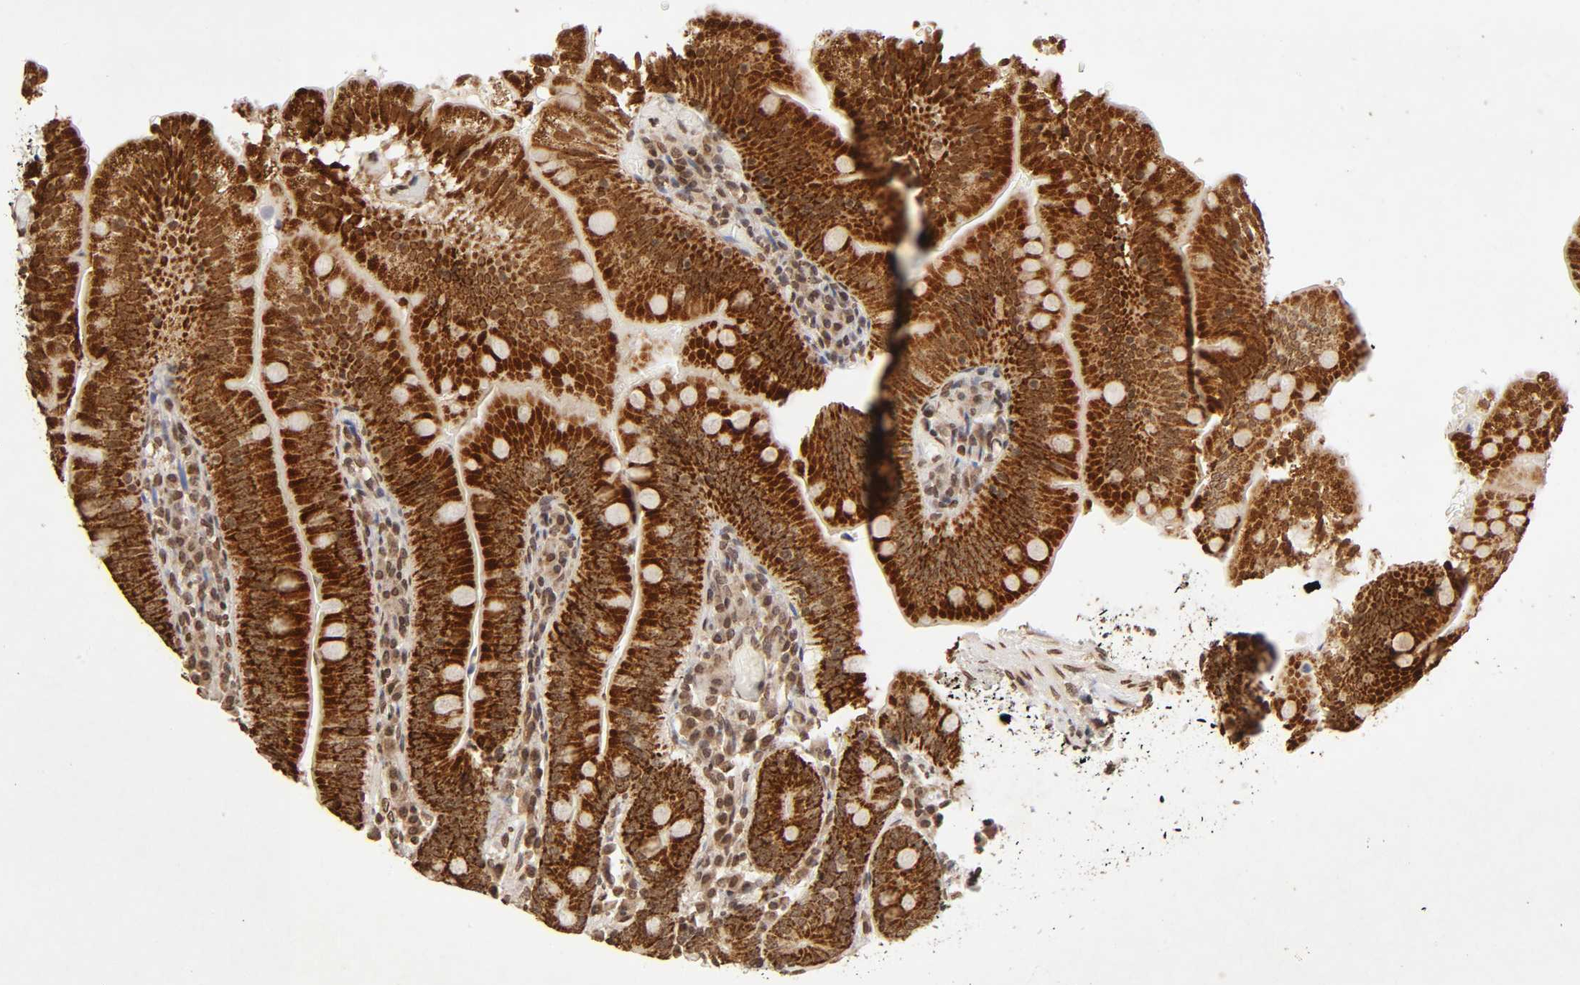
{"staining": {"intensity": "moderate", "quantity": ">75%", "location": "cytoplasmic/membranous,nuclear"}, "tissue": "small intestine", "cell_type": "Glandular cells", "image_type": "normal", "snomed": [{"axis": "morphology", "description": "Normal tissue, NOS"}, {"axis": "topography", "description": "Small intestine"}], "caption": "DAB (3,3'-diaminobenzidine) immunohistochemical staining of normal human small intestine exhibits moderate cytoplasmic/membranous,nuclear protein positivity in about >75% of glandular cells. The staining was performed using DAB (3,3'-diaminobenzidine), with brown indicating positive protein expression. Nuclei are stained blue with hematoxylin.", "gene": "MLLT6", "patient": {"sex": "male", "age": 71}}